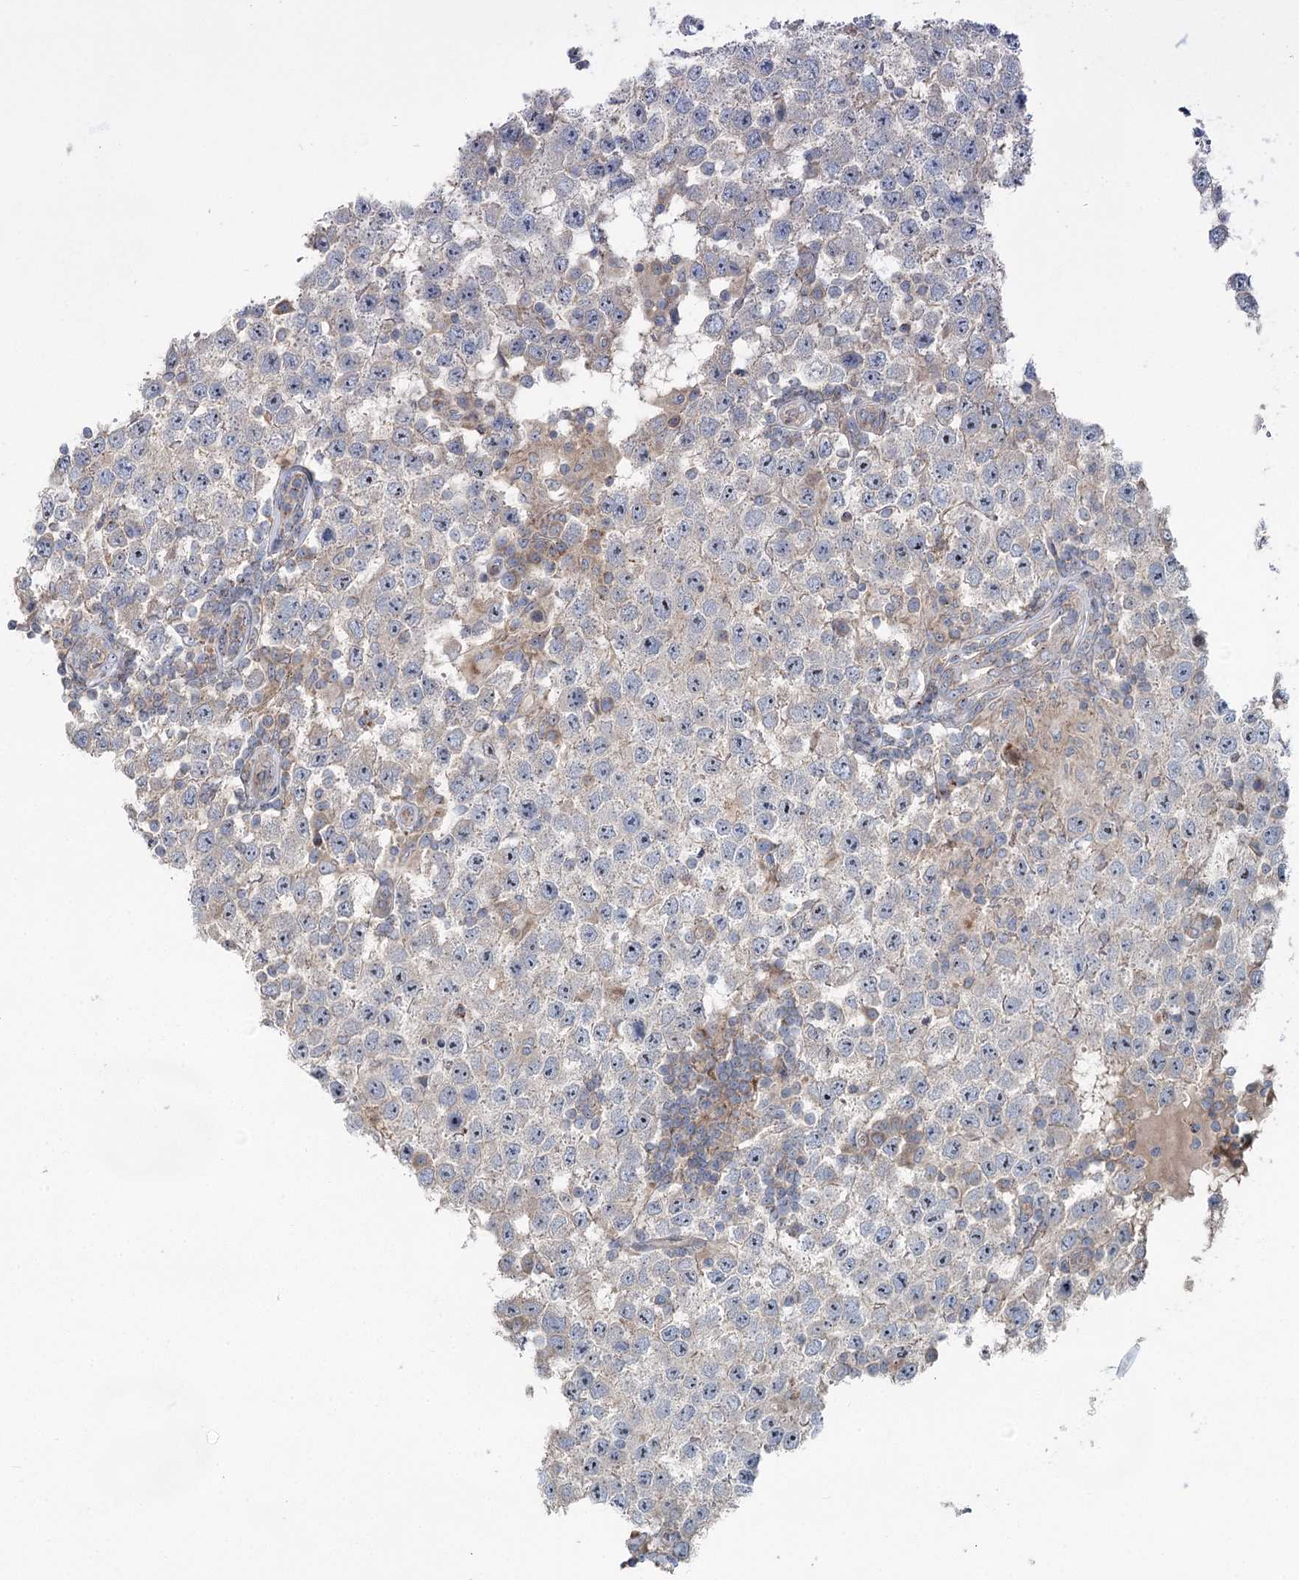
{"staining": {"intensity": "negative", "quantity": "none", "location": "none"}, "tissue": "testis cancer", "cell_type": "Tumor cells", "image_type": "cancer", "snomed": [{"axis": "morphology", "description": "Normal tissue, NOS"}, {"axis": "morphology", "description": "Urothelial carcinoma, High grade"}, {"axis": "morphology", "description": "Seminoma, NOS"}, {"axis": "morphology", "description": "Carcinoma, Embryonal, NOS"}, {"axis": "topography", "description": "Urinary bladder"}, {"axis": "topography", "description": "Testis"}], "caption": "Testis embryonal carcinoma was stained to show a protein in brown. There is no significant expression in tumor cells.", "gene": "MARK2", "patient": {"sex": "male", "age": 41}}